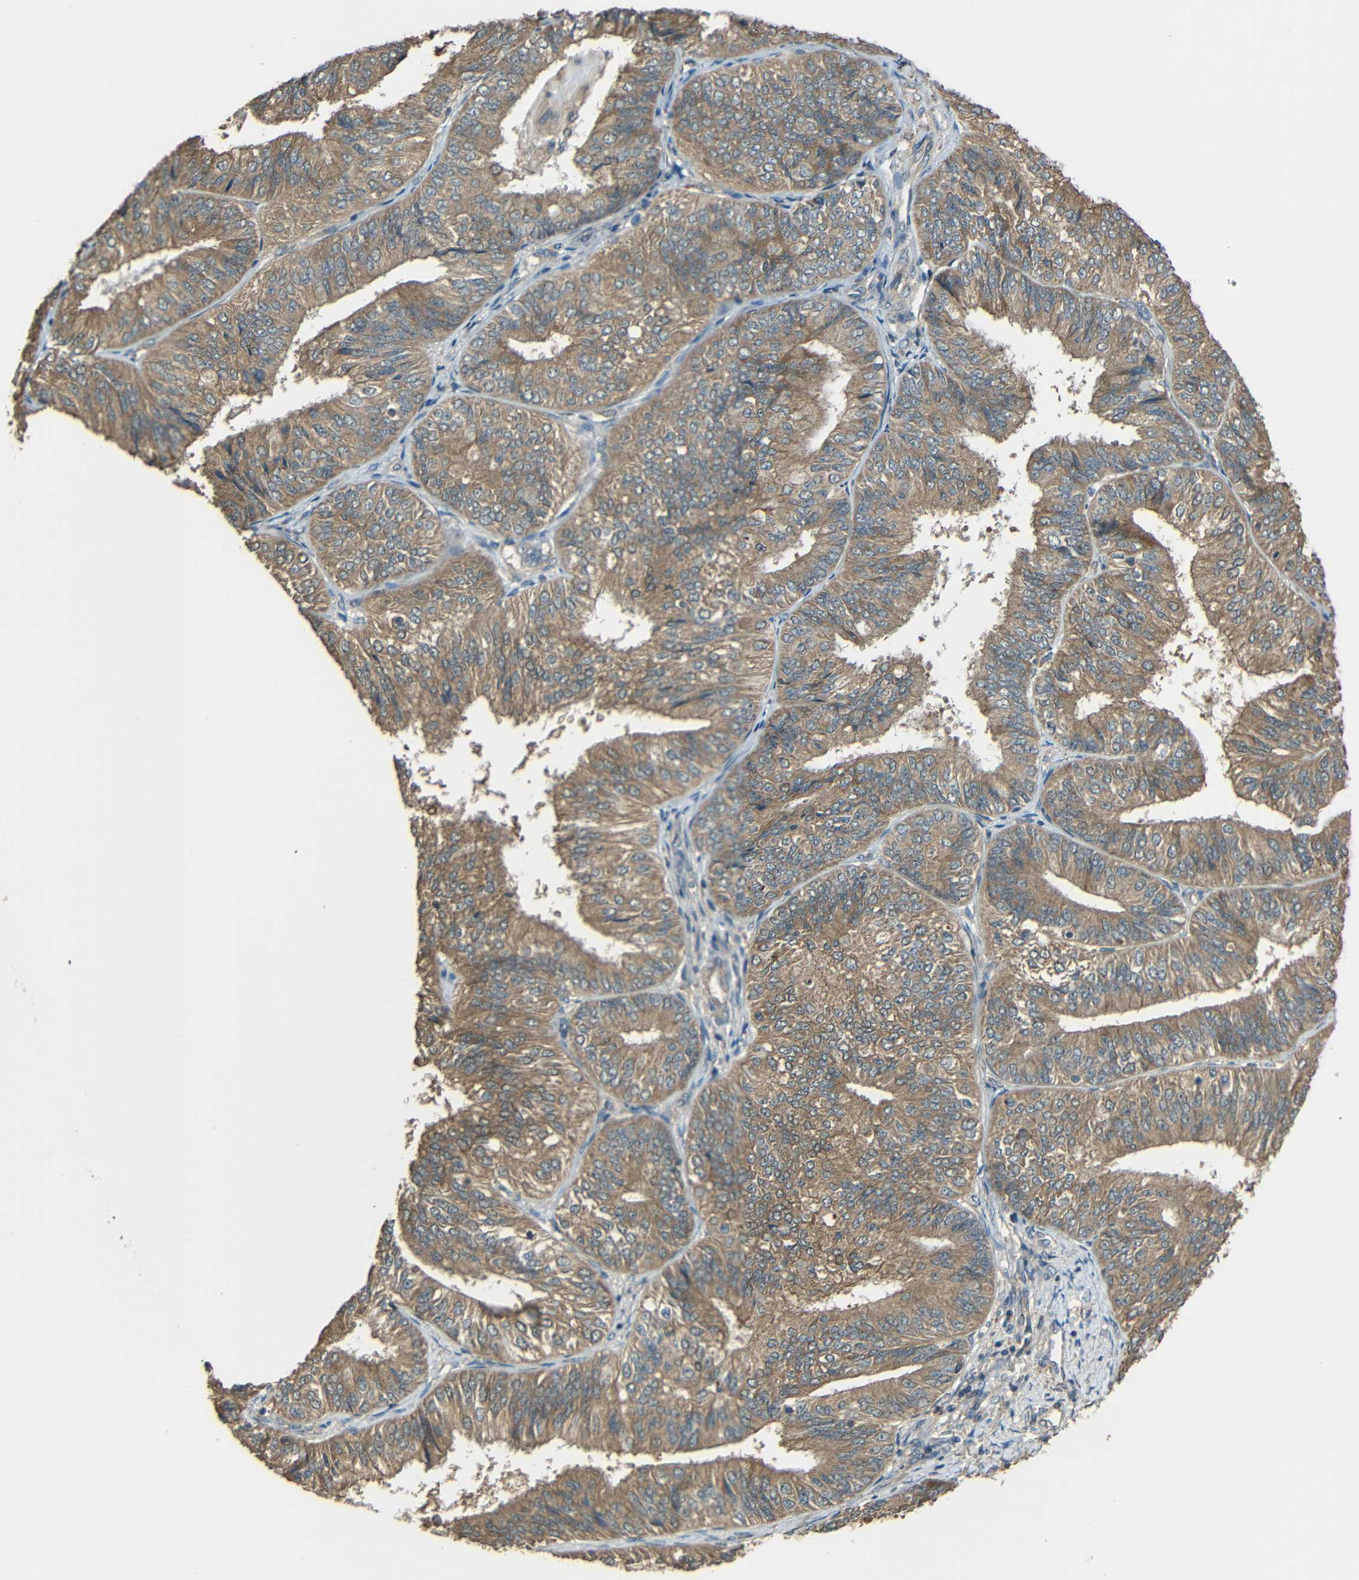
{"staining": {"intensity": "moderate", "quantity": ">75%", "location": "cytoplasmic/membranous"}, "tissue": "endometrial cancer", "cell_type": "Tumor cells", "image_type": "cancer", "snomed": [{"axis": "morphology", "description": "Adenocarcinoma, NOS"}, {"axis": "topography", "description": "Endometrium"}], "caption": "Human endometrial adenocarcinoma stained with a brown dye reveals moderate cytoplasmic/membranous positive staining in approximately >75% of tumor cells.", "gene": "ACACA", "patient": {"sex": "female", "age": 58}}